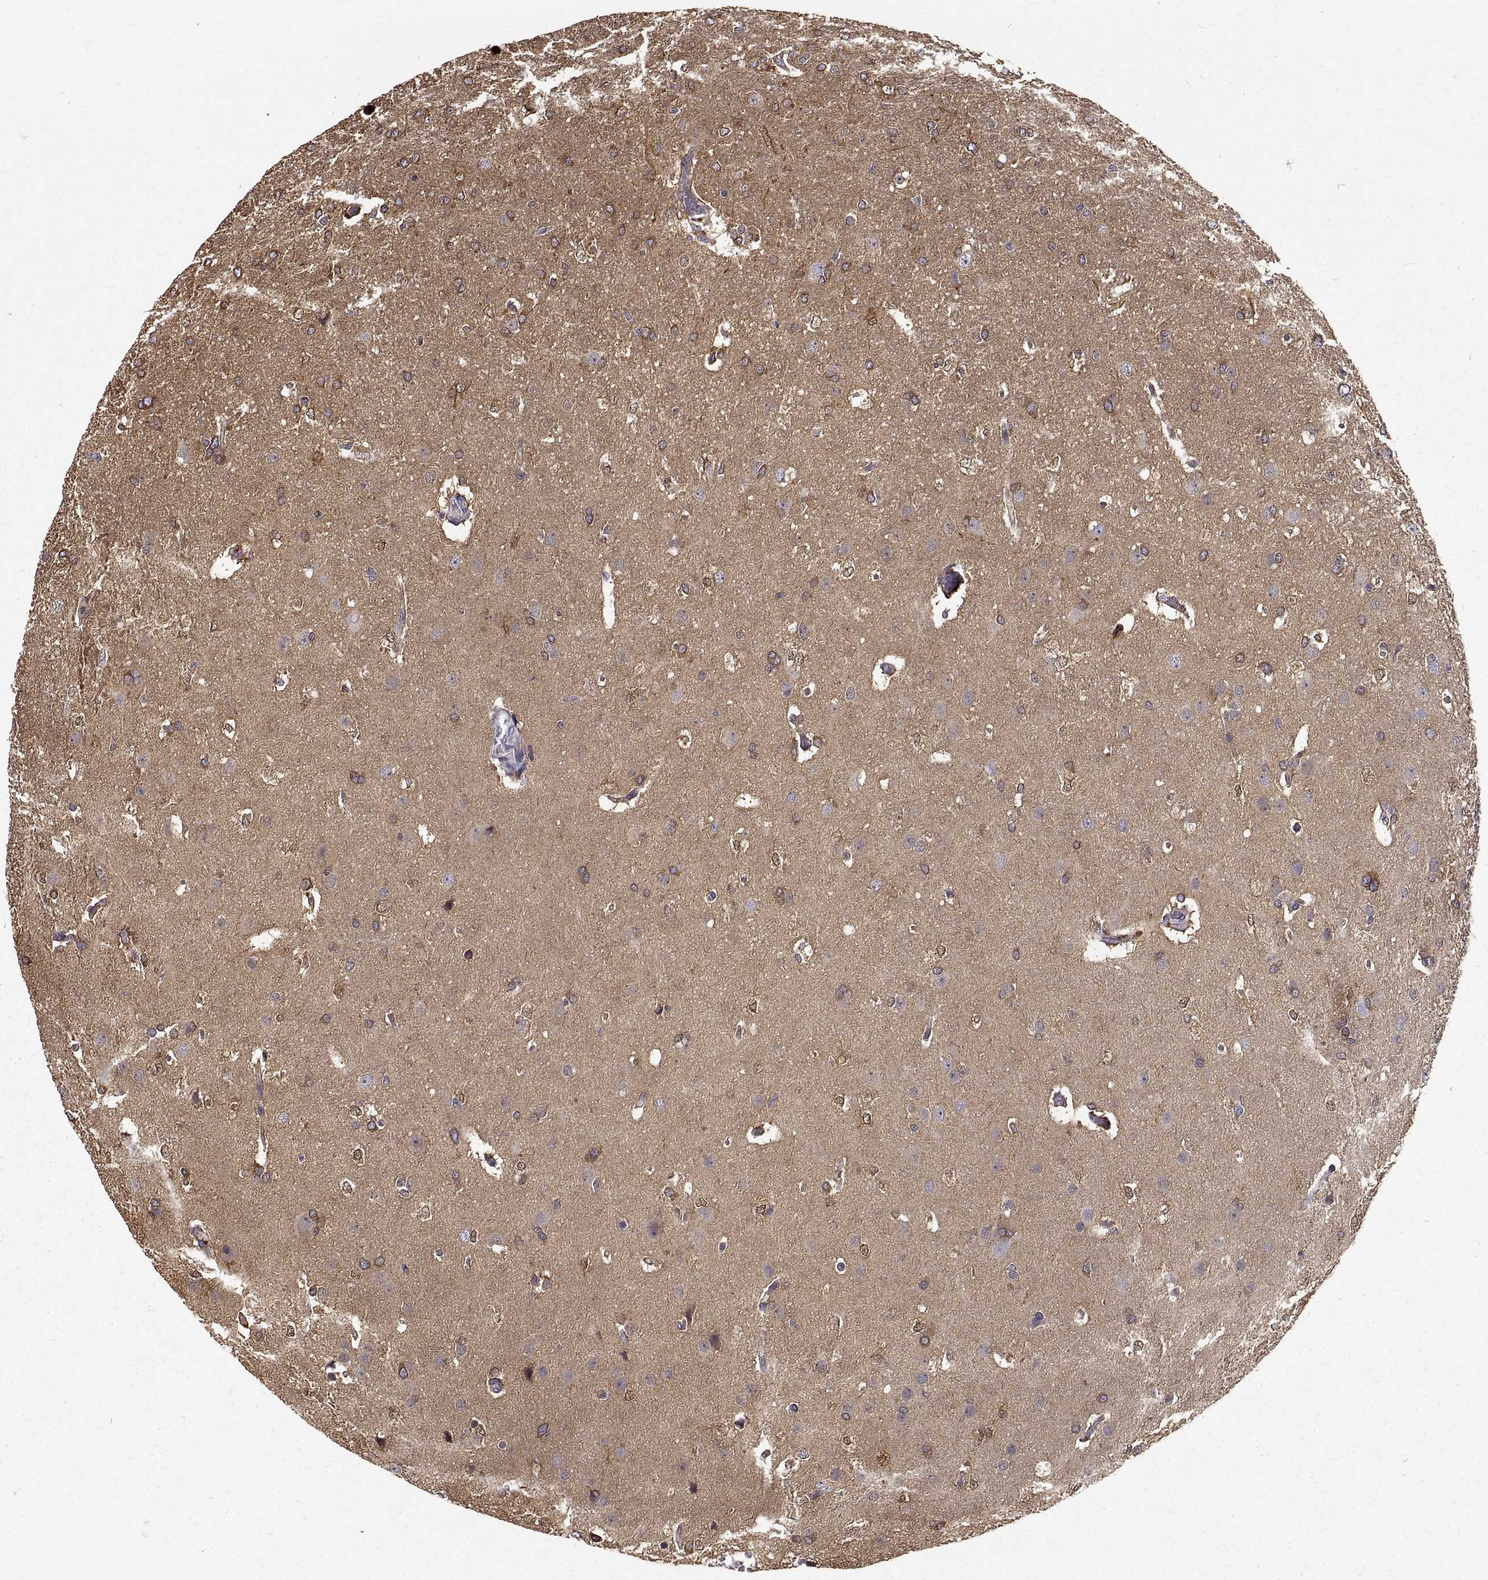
{"staining": {"intensity": "weak", "quantity": ">75%", "location": "cytoplasmic/membranous"}, "tissue": "glioma", "cell_type": "Tumor cells", "image_type": "cancer", "snomed": [{"axis": "morphology", "description": "Glioma, malignant, High grade"}, {"axis": "topography", "description": "Brain"}], "caption": "An IHC histopathology image of tumor tissue is shown. Protein staining in brown shows weak cytoplasmic/membranous positivity in glioma within tumor cells. (DAB IHC, brown staining for protein, blue staining for nuclei).", "gene": "PEA15", "patient": {"sex": "male", "age": 68}}